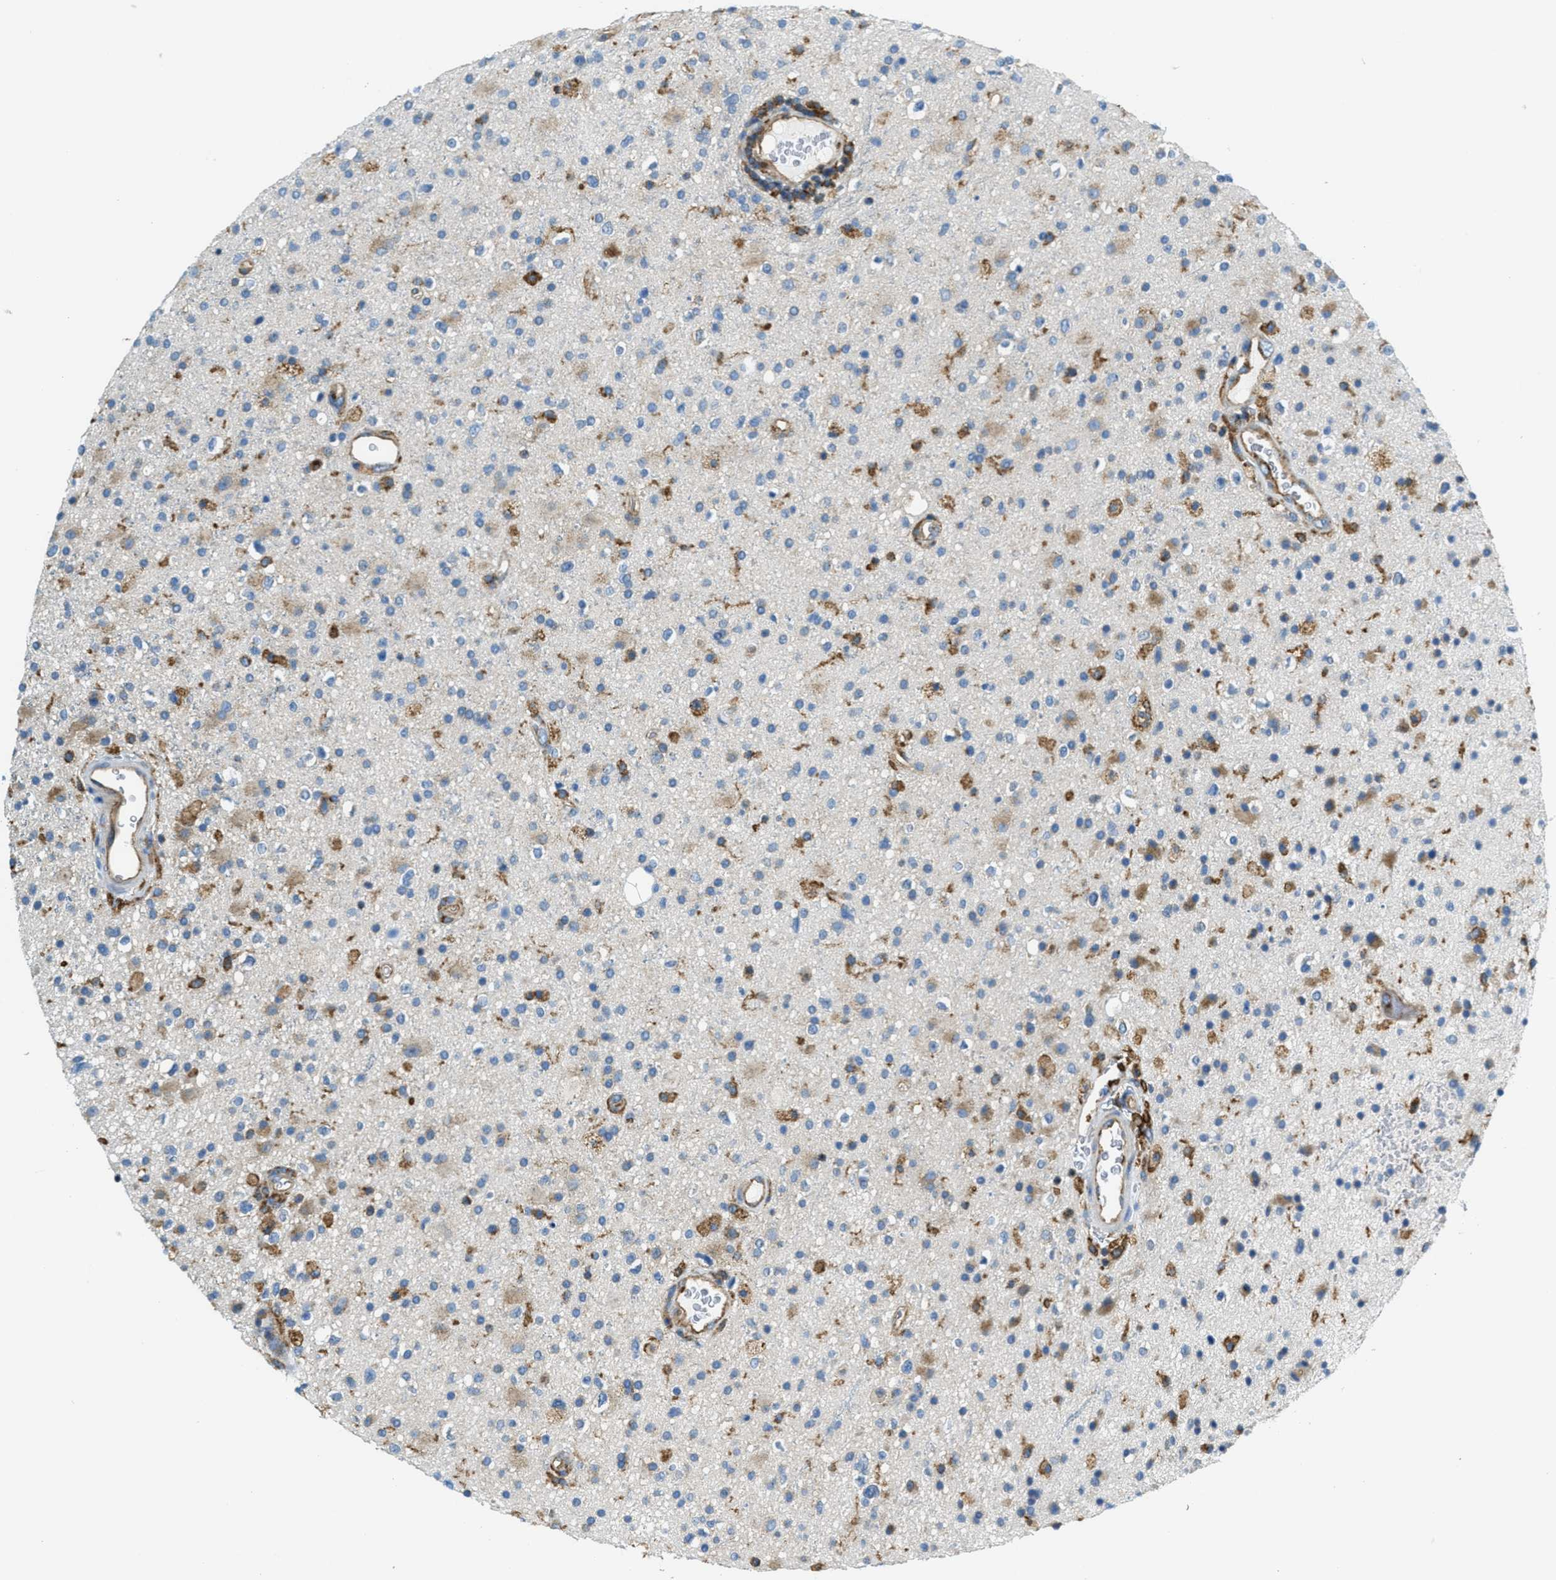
{"staining": {"intensity": "moderate", "quantity": "<25%", "location": "cytoplasmic/membranous"}, "tissue": "glioma", "cell_type": "Tumor cells", "image_type": "cancer", "snomed": [{"axis": "morphology", "description": "Glioma, malignant, High grade"}, {"axis": "topography", "description": "Brain"}], "caption": "Glioma stained for a protein shows moderate cytoplasmic/membranous positivity in tumor cells. (Stains: DAB in brown, nuclei in blue, Microscopy: brightfield microscopy at high magnification).", "gene": "AP2B1", "patient": {"sex": "male", "age": 33}}